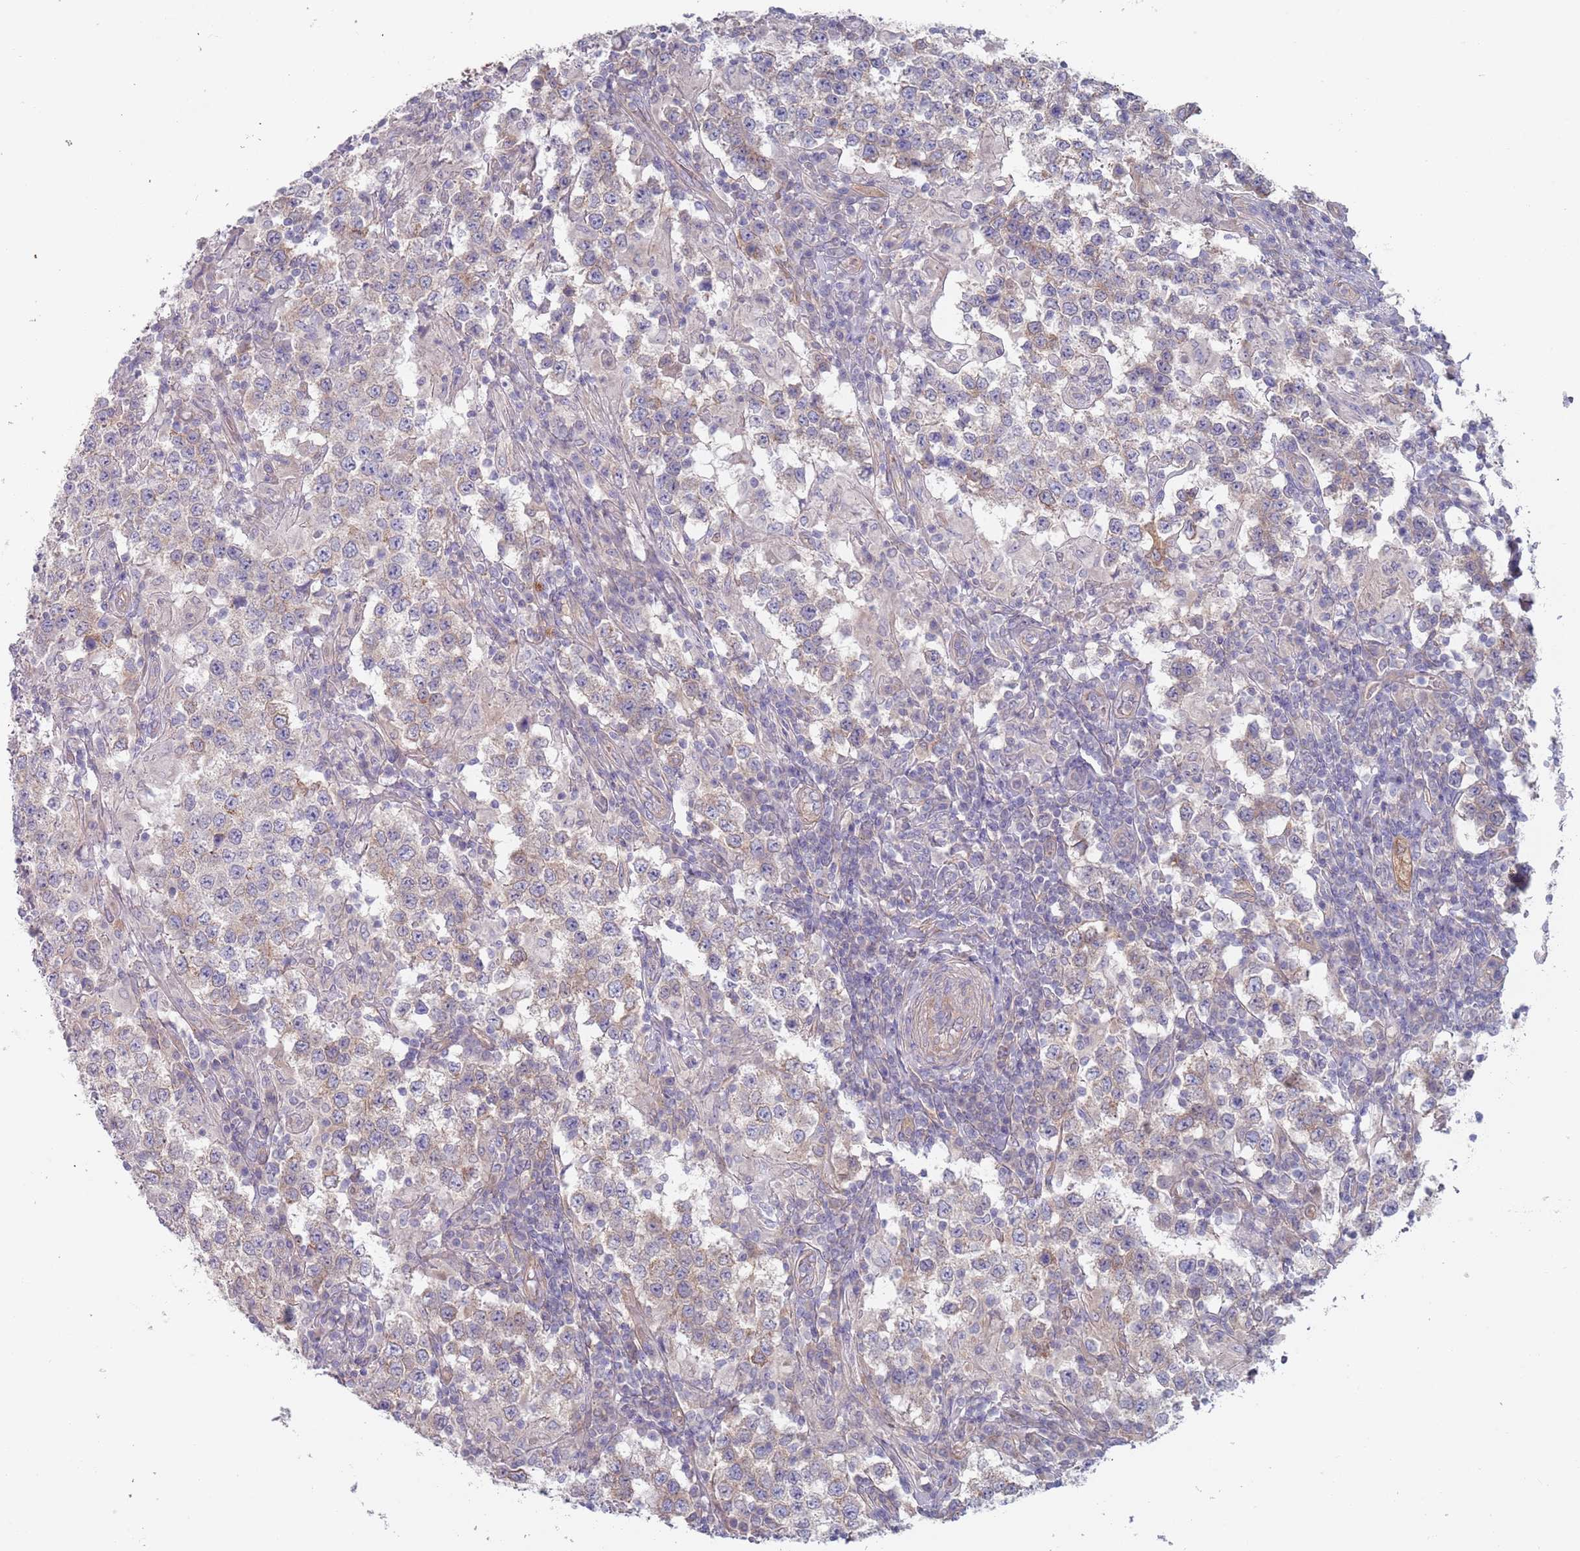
{"staining": {"intensity": "negative", "quantity": "none", "location": "none"}, "tissue": "testis cancer", "cell_type": "Tumor cells", "image_type": "cancer", "snomed": [{"axis": "morphology", "description": "Seminoma, NOS"}, {"axis": "morphology", "description": "Carcinoma, Embryonal, NOS"}, {"axis": "topography", "description": "Testis"}], "caption": "Image shows no significant protein staining in tumor cells of testis cancer.", "gene": "APPL2", "patient": {"sex": "male", "age": 41}}